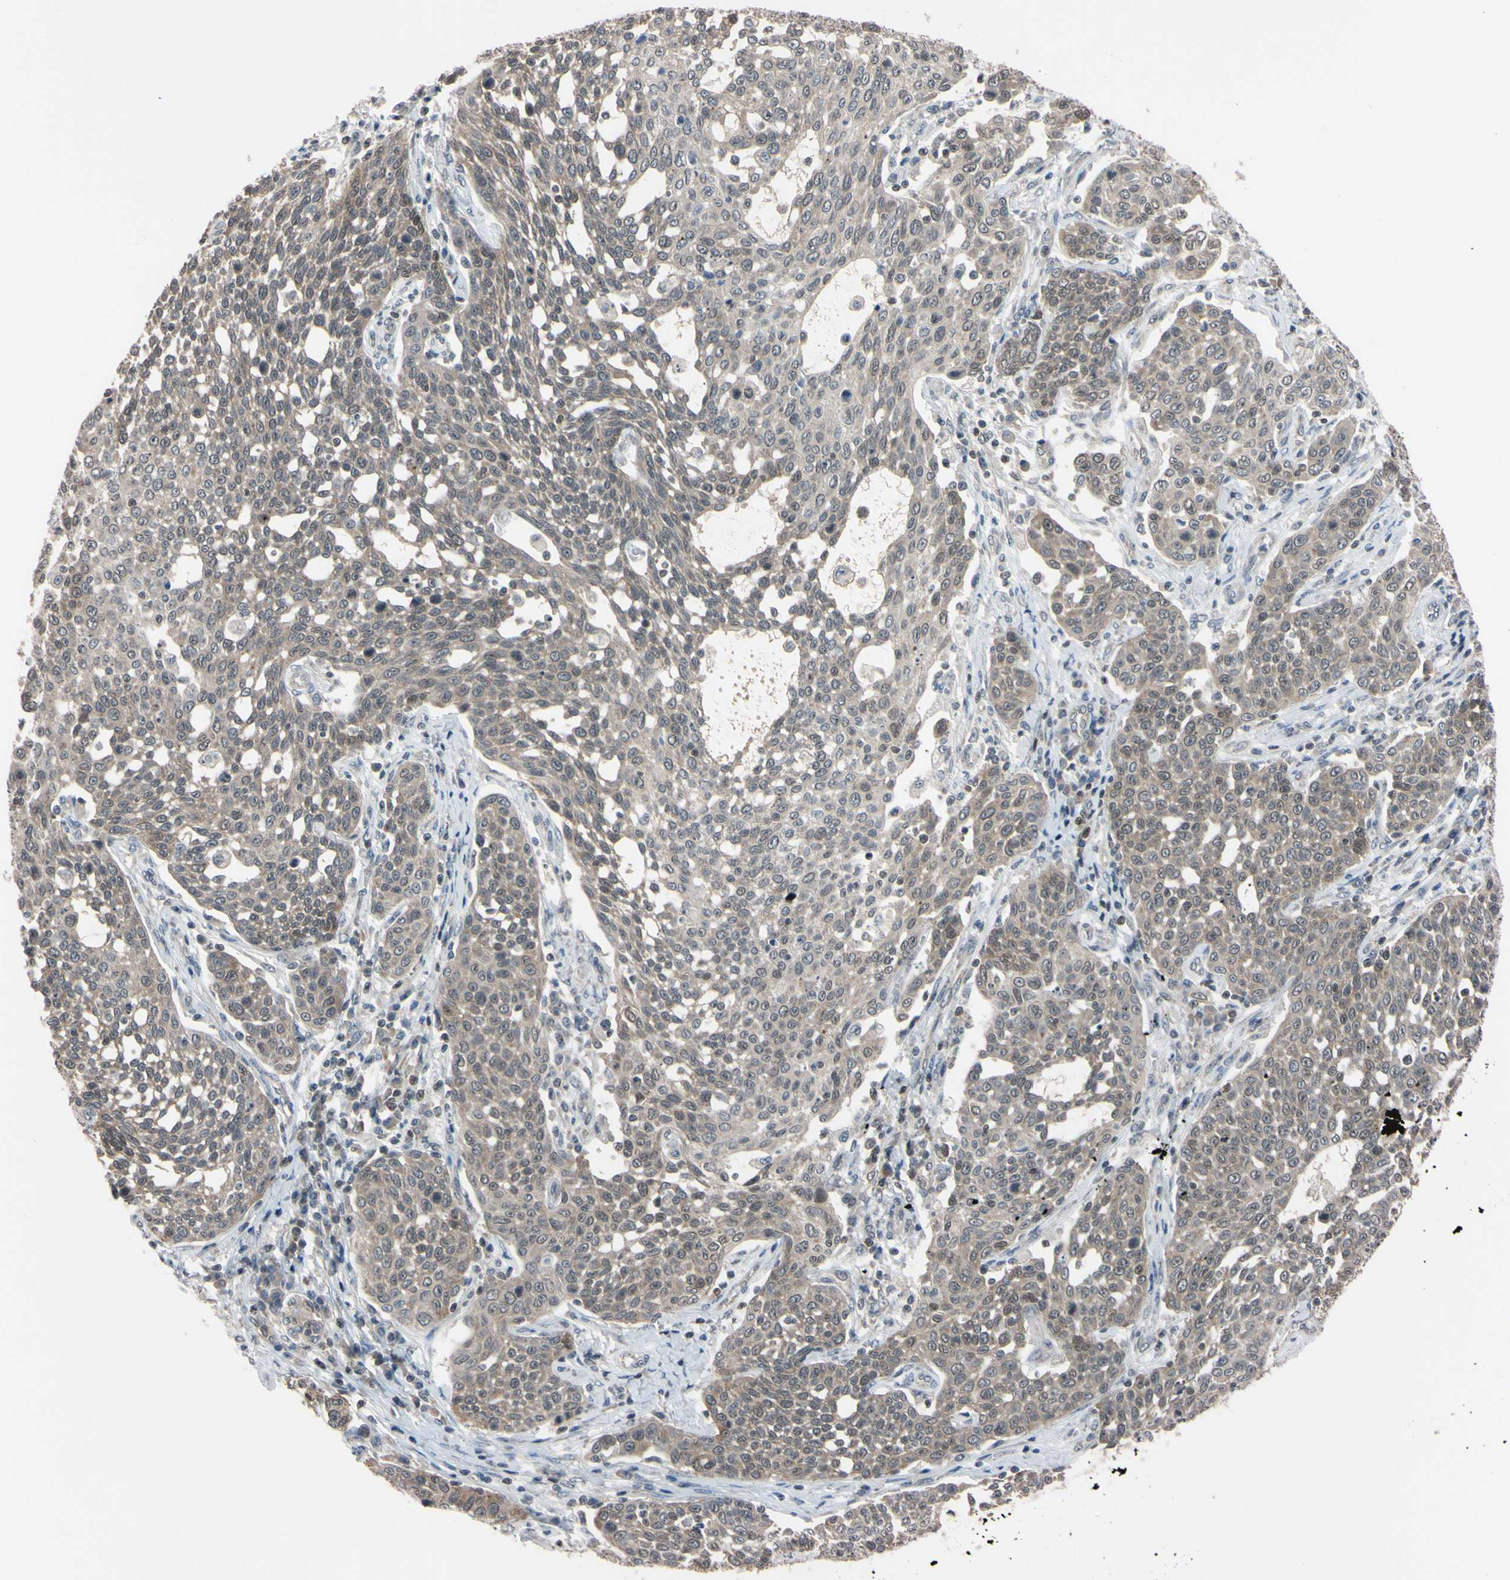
{"staining": {"intensity": "weak", "quantity": ">75%", "location": "cytoplasmic/membranous"}, "tissue": "cervical cancer", "cell_type": "Tumor cells", "image_type": "cancer", "snomed": [{"axis": "morphology", "description": "Squamous cell carcinoma, NOS"}, {"axis": "topography", "description": "Cervix"}], "caption": "Brown immunohistochemical staining in cervical cancer shows weak cytoplasmic/membranous staining in about >75% of tumor cells.", "gene": "UBE2I", "patient": {"sex": "female", "age": 34}}